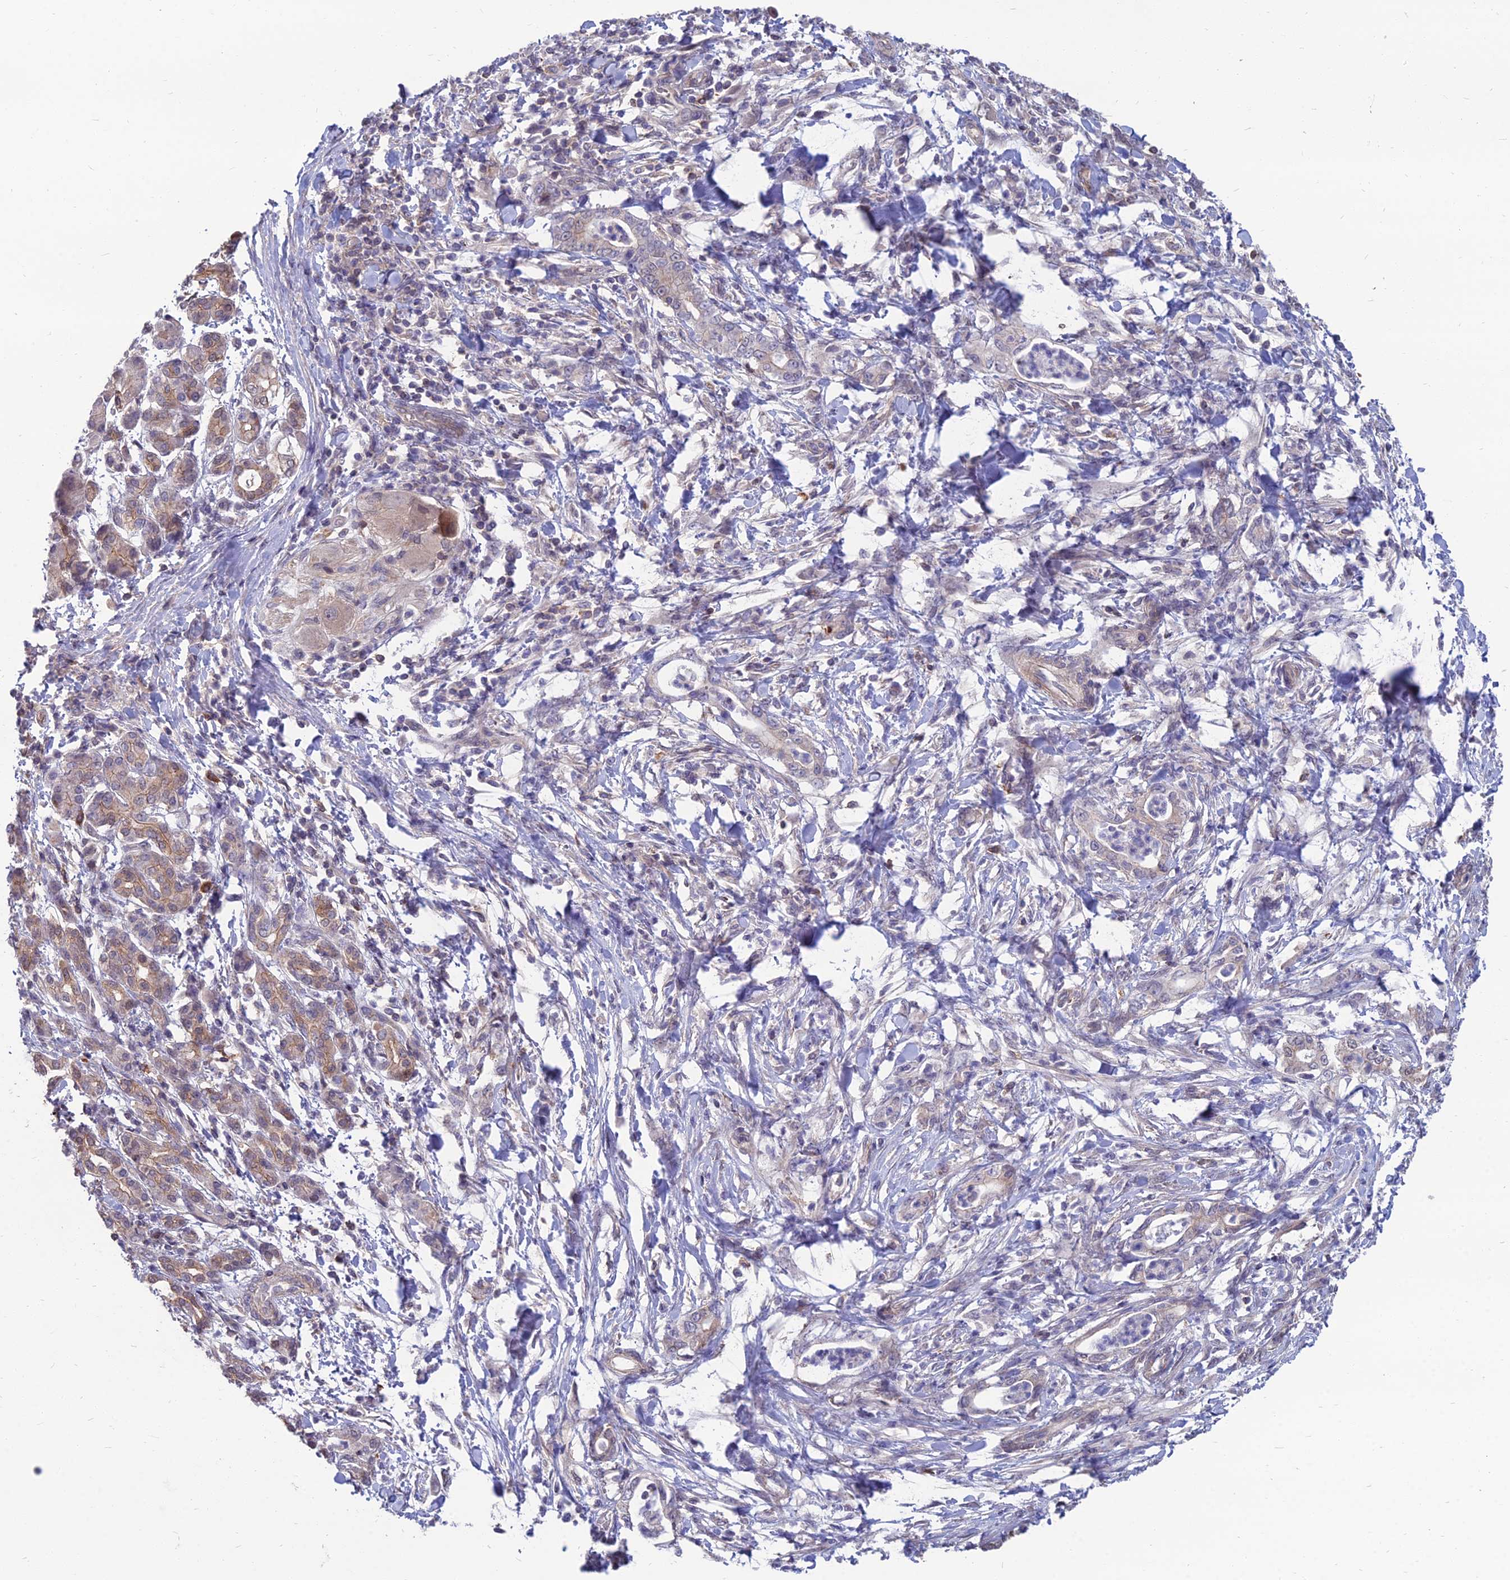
{"staining": {"intensity": "negative", "quantity": "none", "location": "none"}, "tissue": "pancreatic cancer", "cell_type": "Tumor cells", "image_type": "cancer", "snomed": [{"axis": "morphology", "description": "Normal tissue, NOS"}, {"axis": "morphology", "description": "Adenocarcinoma, NOS"}, {"axis": "topography", "description": "Pancreas"}], "caption": "This is an immunohistochemistry micrograph of human pancreatic adenocarcinoma. There is no positivity in tumor cells.", "gene": "OPA3", "patient": {"sex": "female", "age": 55}}